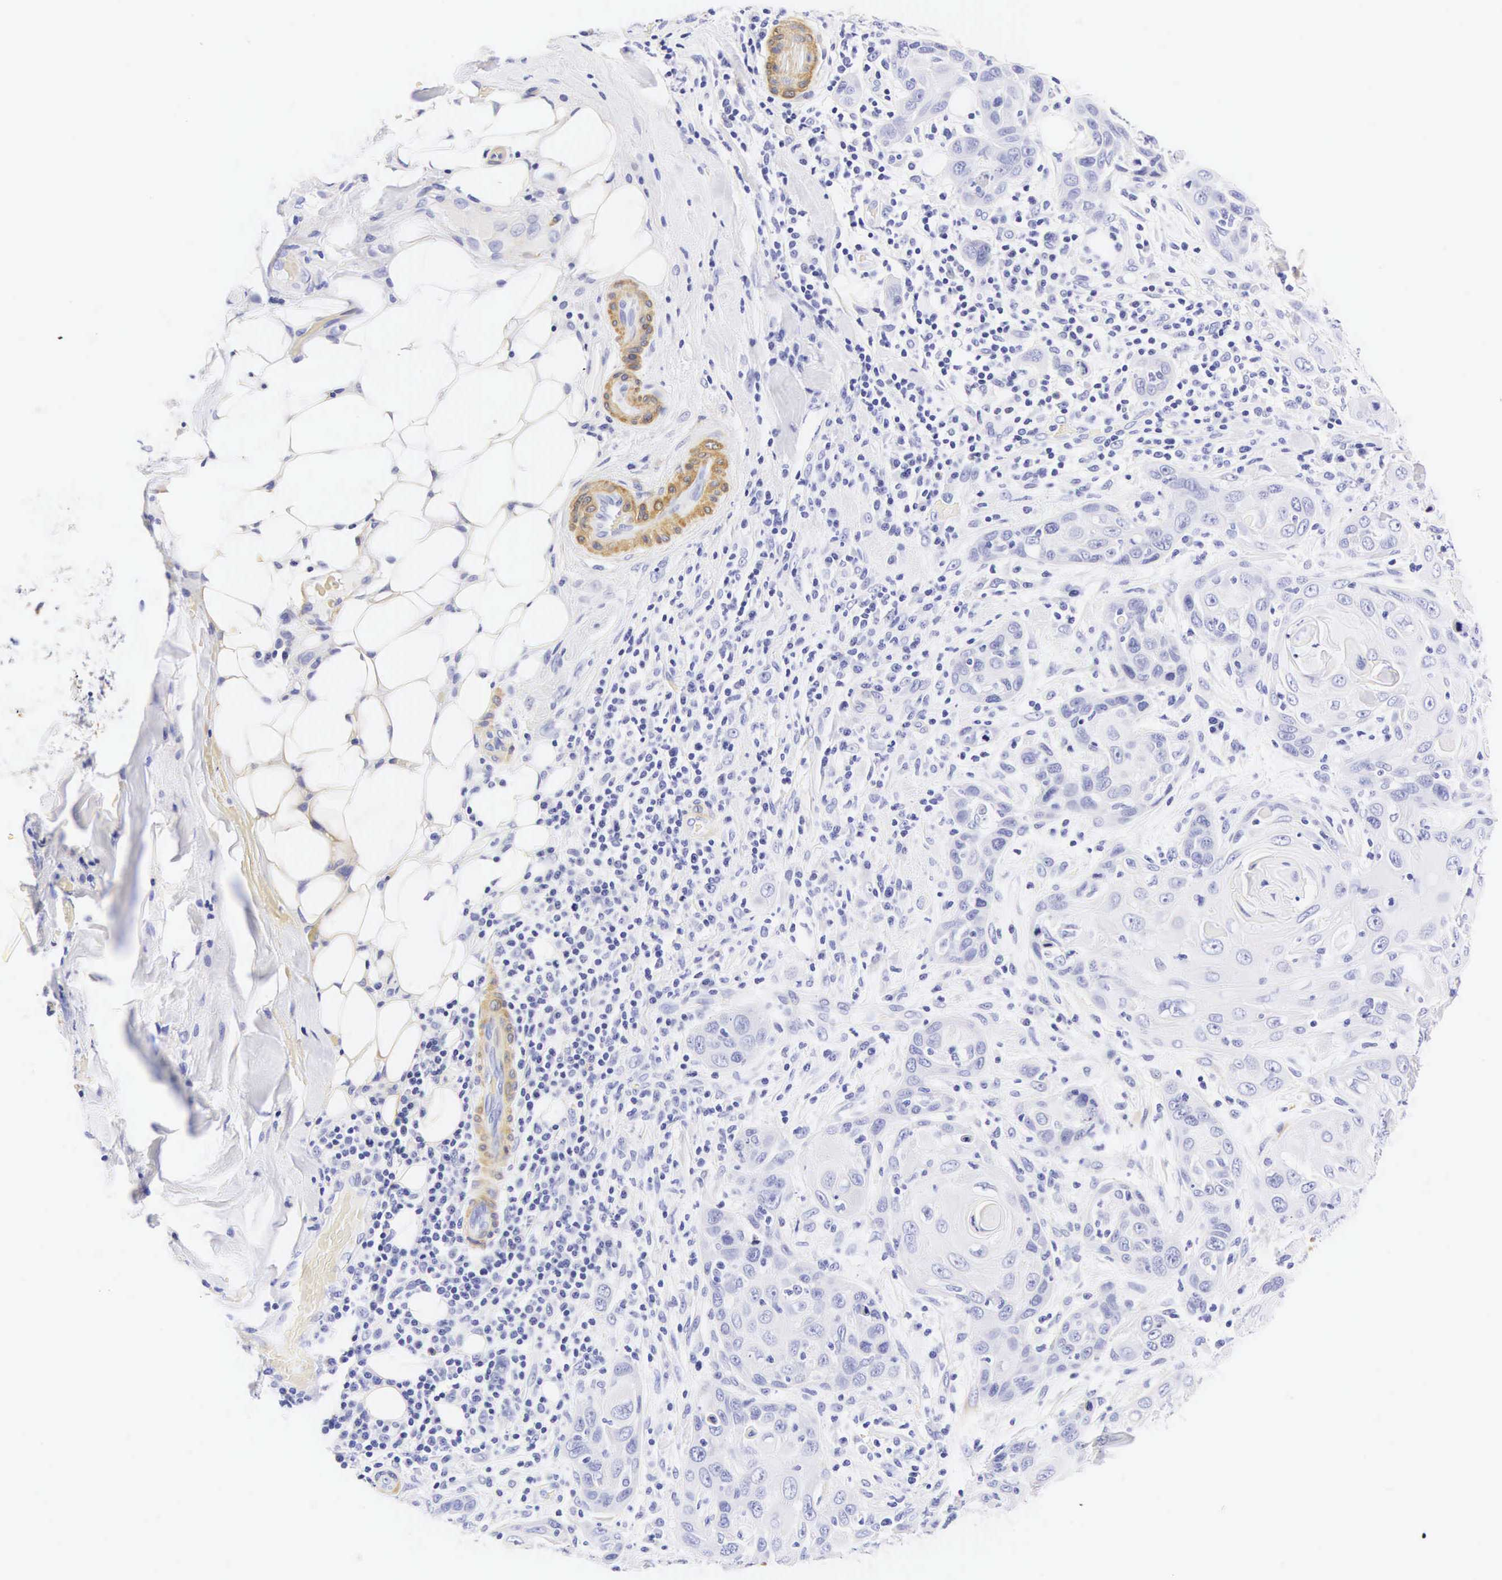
{"staining": {"intensity": "negative", "quantity": "none", "location": "none"}, "tissue": "skin cancer", "cell_type": "Tumor cells", "image_type": "cancer", "snomed": [{"axis": "morphology", "description": "Squamous cell carcinoma, NOS"}, {"axis": "topography", "description": "Skin"}], "caption": "Histopathology image shows no protein staining in tumor cells of skin cancer tissue.", "gene": "CNN1", "patient": {"sex": "male", "age": 84}}